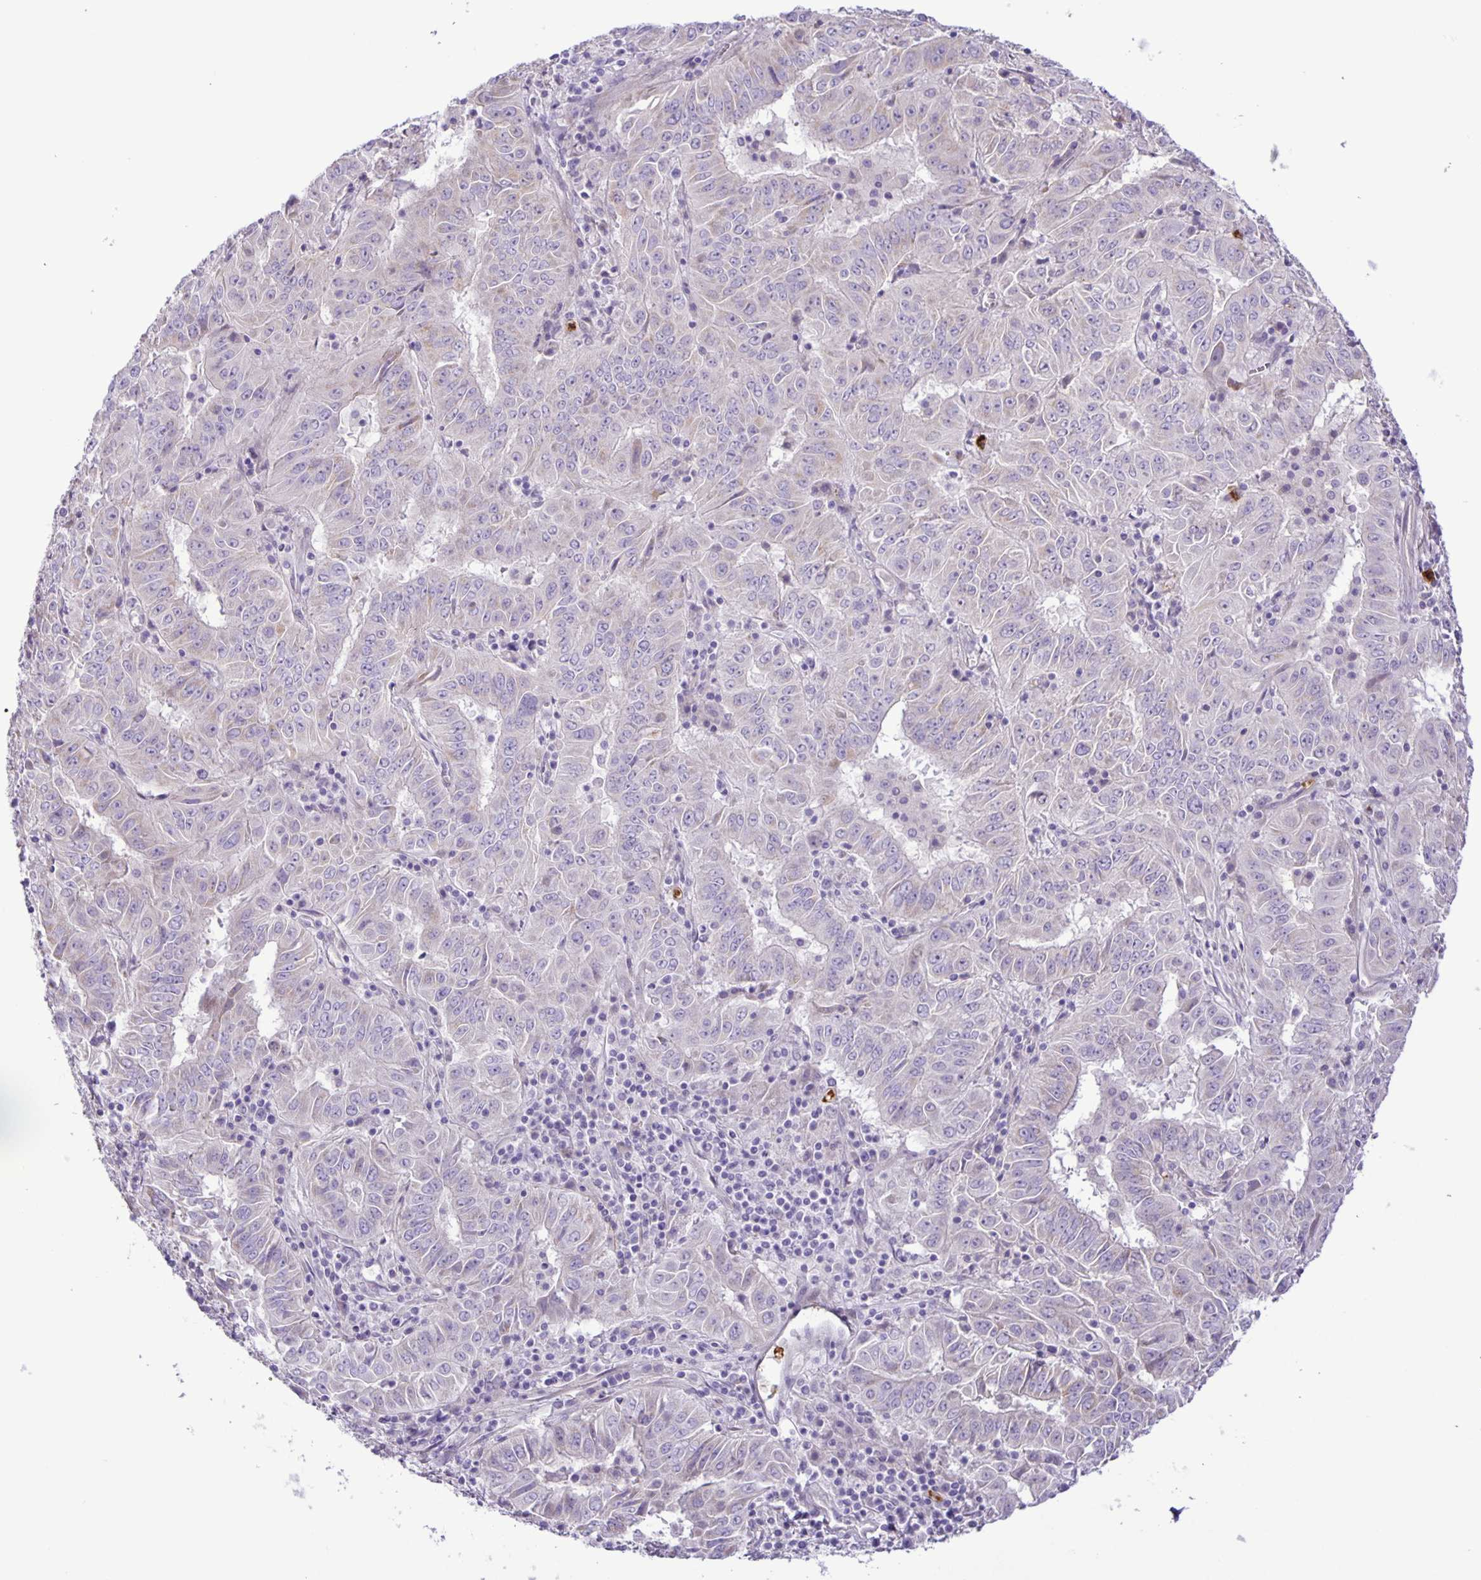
{"staining": {"intensity": "negative", "quantity": "none", "location": "none"}, "tissue": "pancreatic cancer", "cell_type": "Tumor cells", "image_type": "cancer", "snomed": [{"axis": "morphology", "description": "Adenocarcinoma, NOS"}, {"axis": "topography", "description": "Pancreas"}], "caption": "Immunohistochemistry histopathology image of adenocarcinoma (pancreatic) stained for a protein (brown), which demonstrates no staining in tumor cells.", "gene": "ADCK1", "patient": {"sex": "male", "age": 63}}